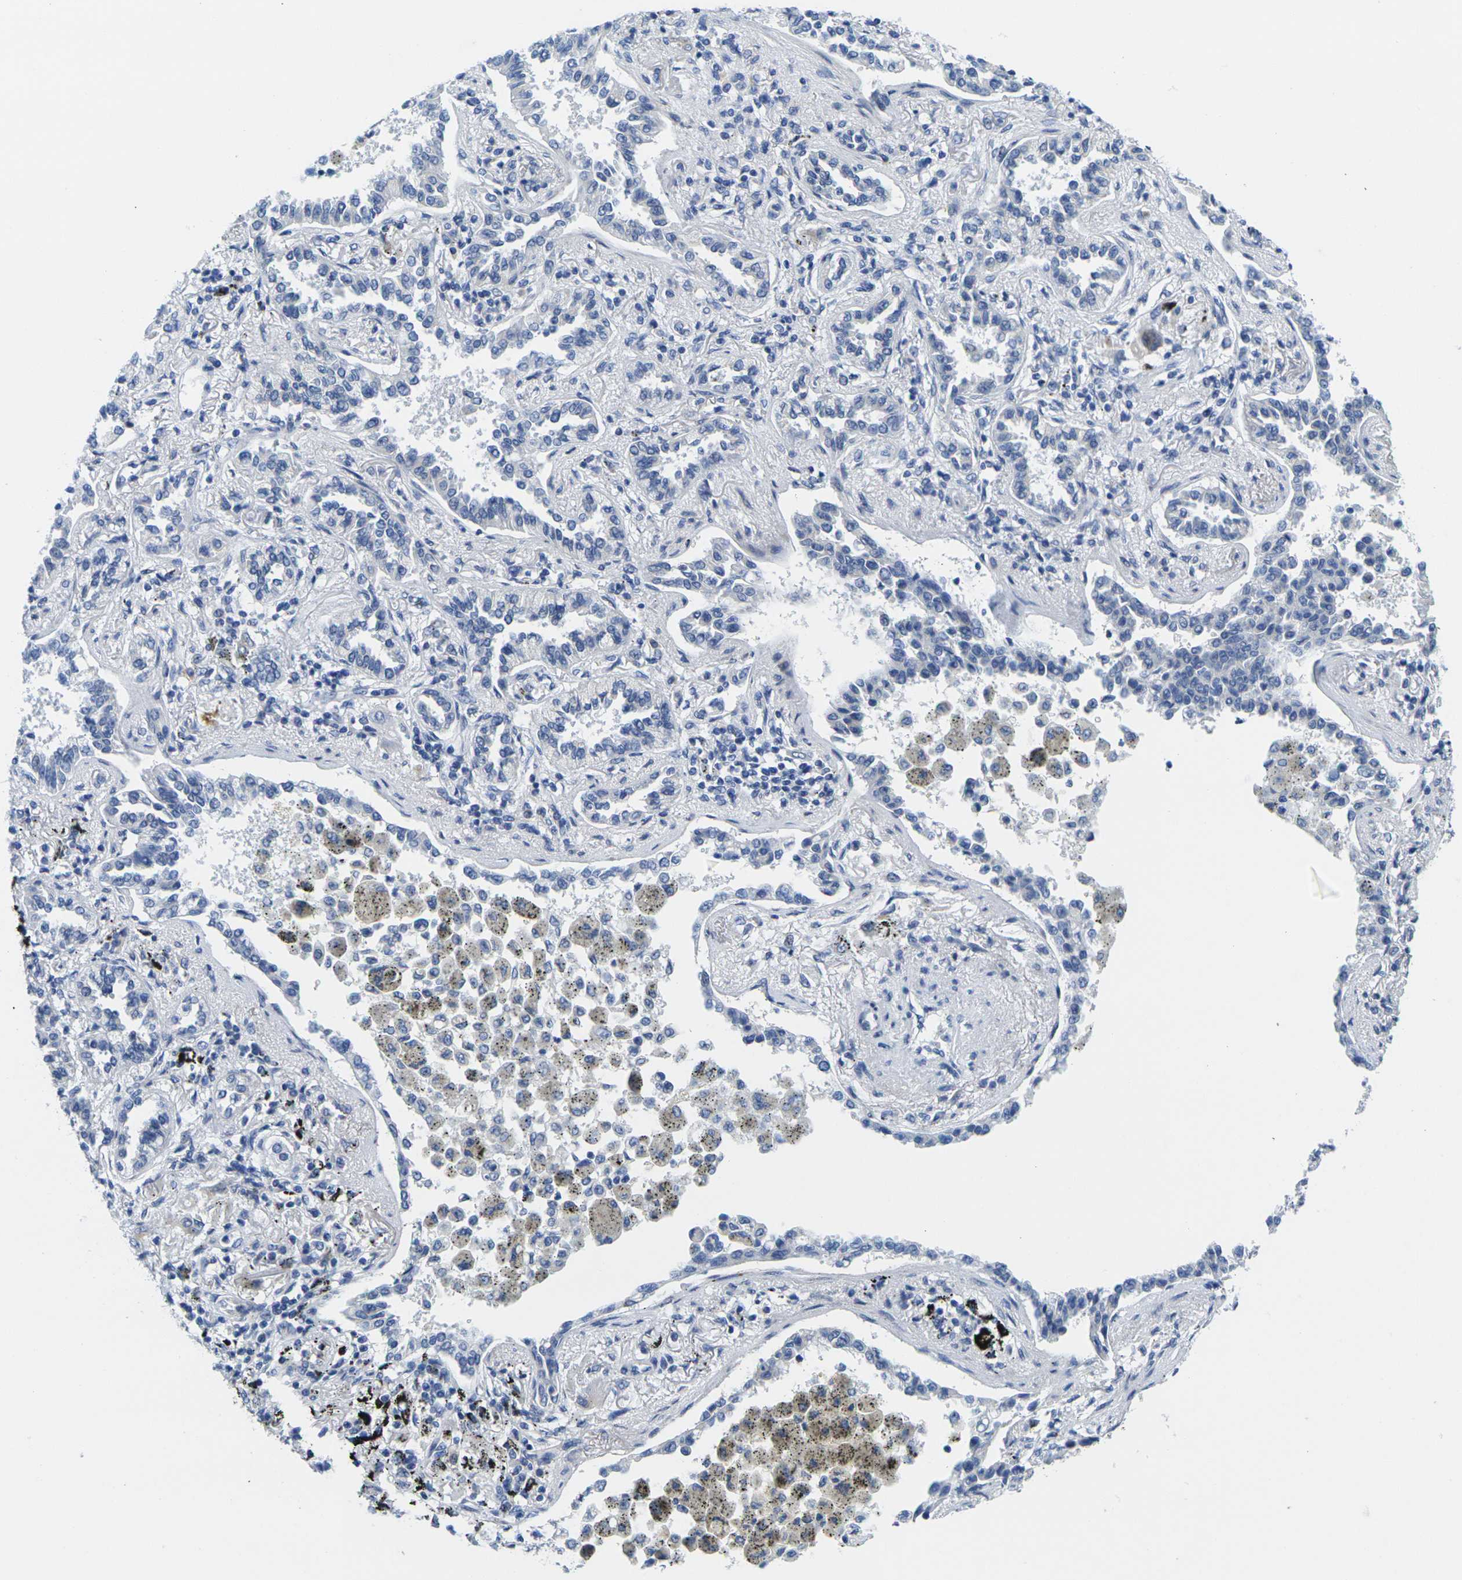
{"staining": {"intensity": "negative", "quantity": "none", "location": "none"}, "tissue": "lung cancer", "cell_type": "Tumor cells", "image_type": "cancer", "snomed": [{"axis": "morphology", "description": "Normal tissue, NOS"}, {"axis": "morphology", "description": "Adenocarcinoma, NOS"}, {"axis": "topography", "description": "Lung"}], "caption": "Lung cancer was stained to show a protein in brown. There is no significant expression in tumor cells.", "gene": "CRK", "patient": {"sex": "male", "age": 59}}